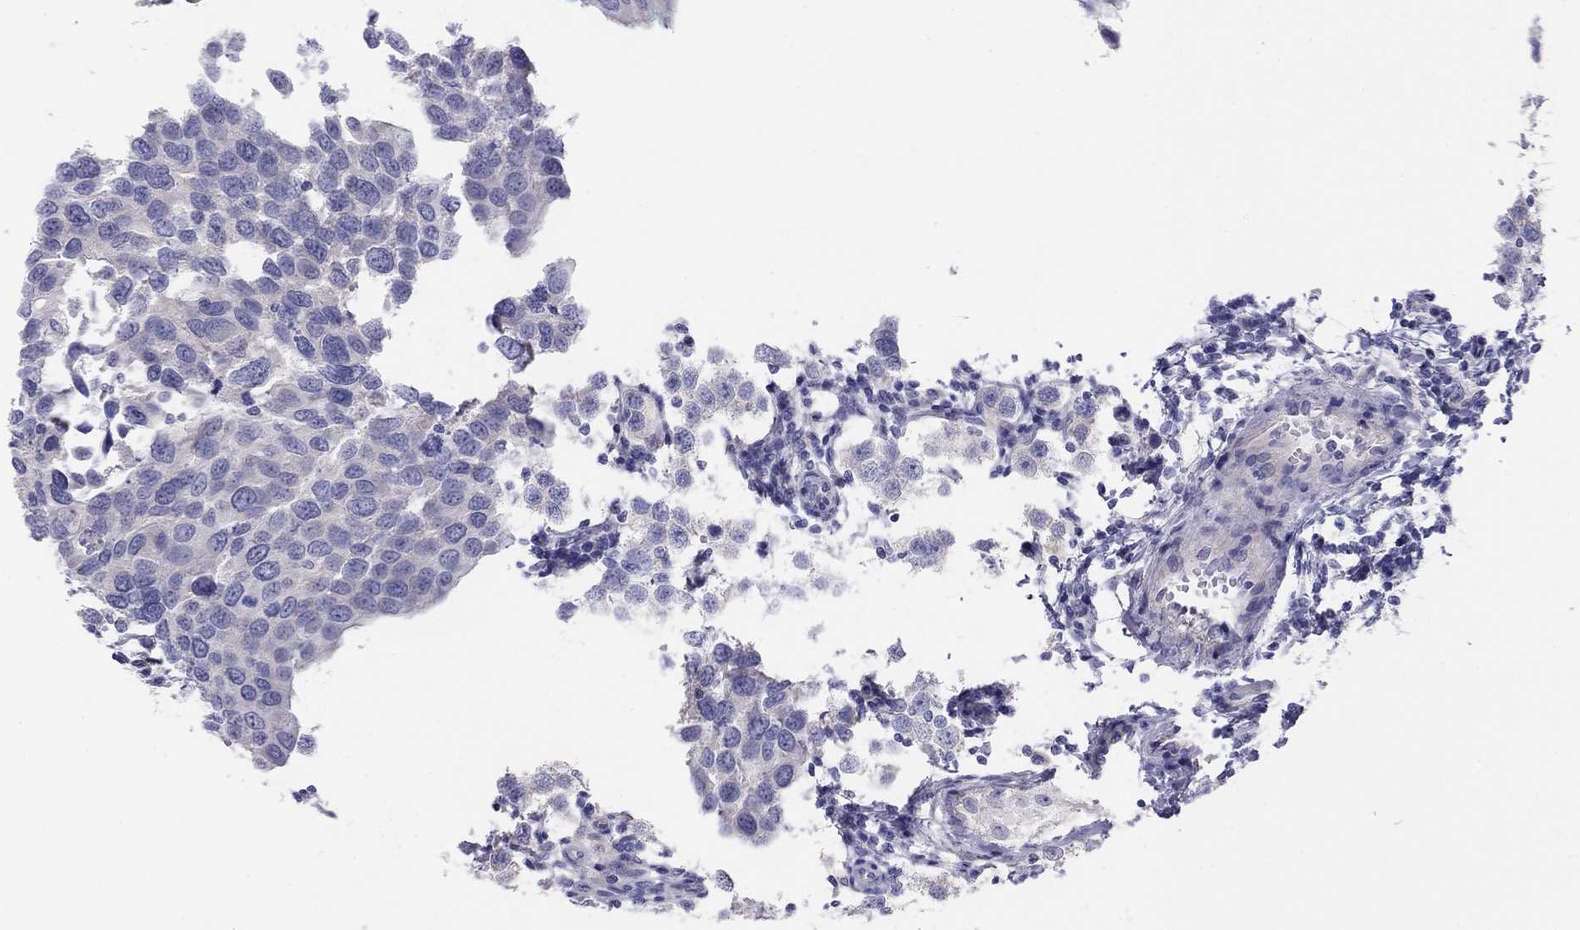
{"staining": {"intensity": "negative", "quantity": "none", "location": "none"}, "tissue": "testis cancer", "cell_type": "Tumor cells", "image_type": "cancer", "snomed": [{"axis": "morphology", "description": "Seminoma, NOS"}, {"axis": "topography", "description": "Testis"}], "caption": "DAB (3,3'-diaminobenzidine) immunohistochemical staining of testis cancer (seminoma) reveals no significant positivity in tumor cells. (Brightfield microscopy of DAB (3,3'-diaminobenzidine) immunohistochemistry at high magnification).", "gene": "MGAT4C", "patient": {"sex": "male", "age": 37}}